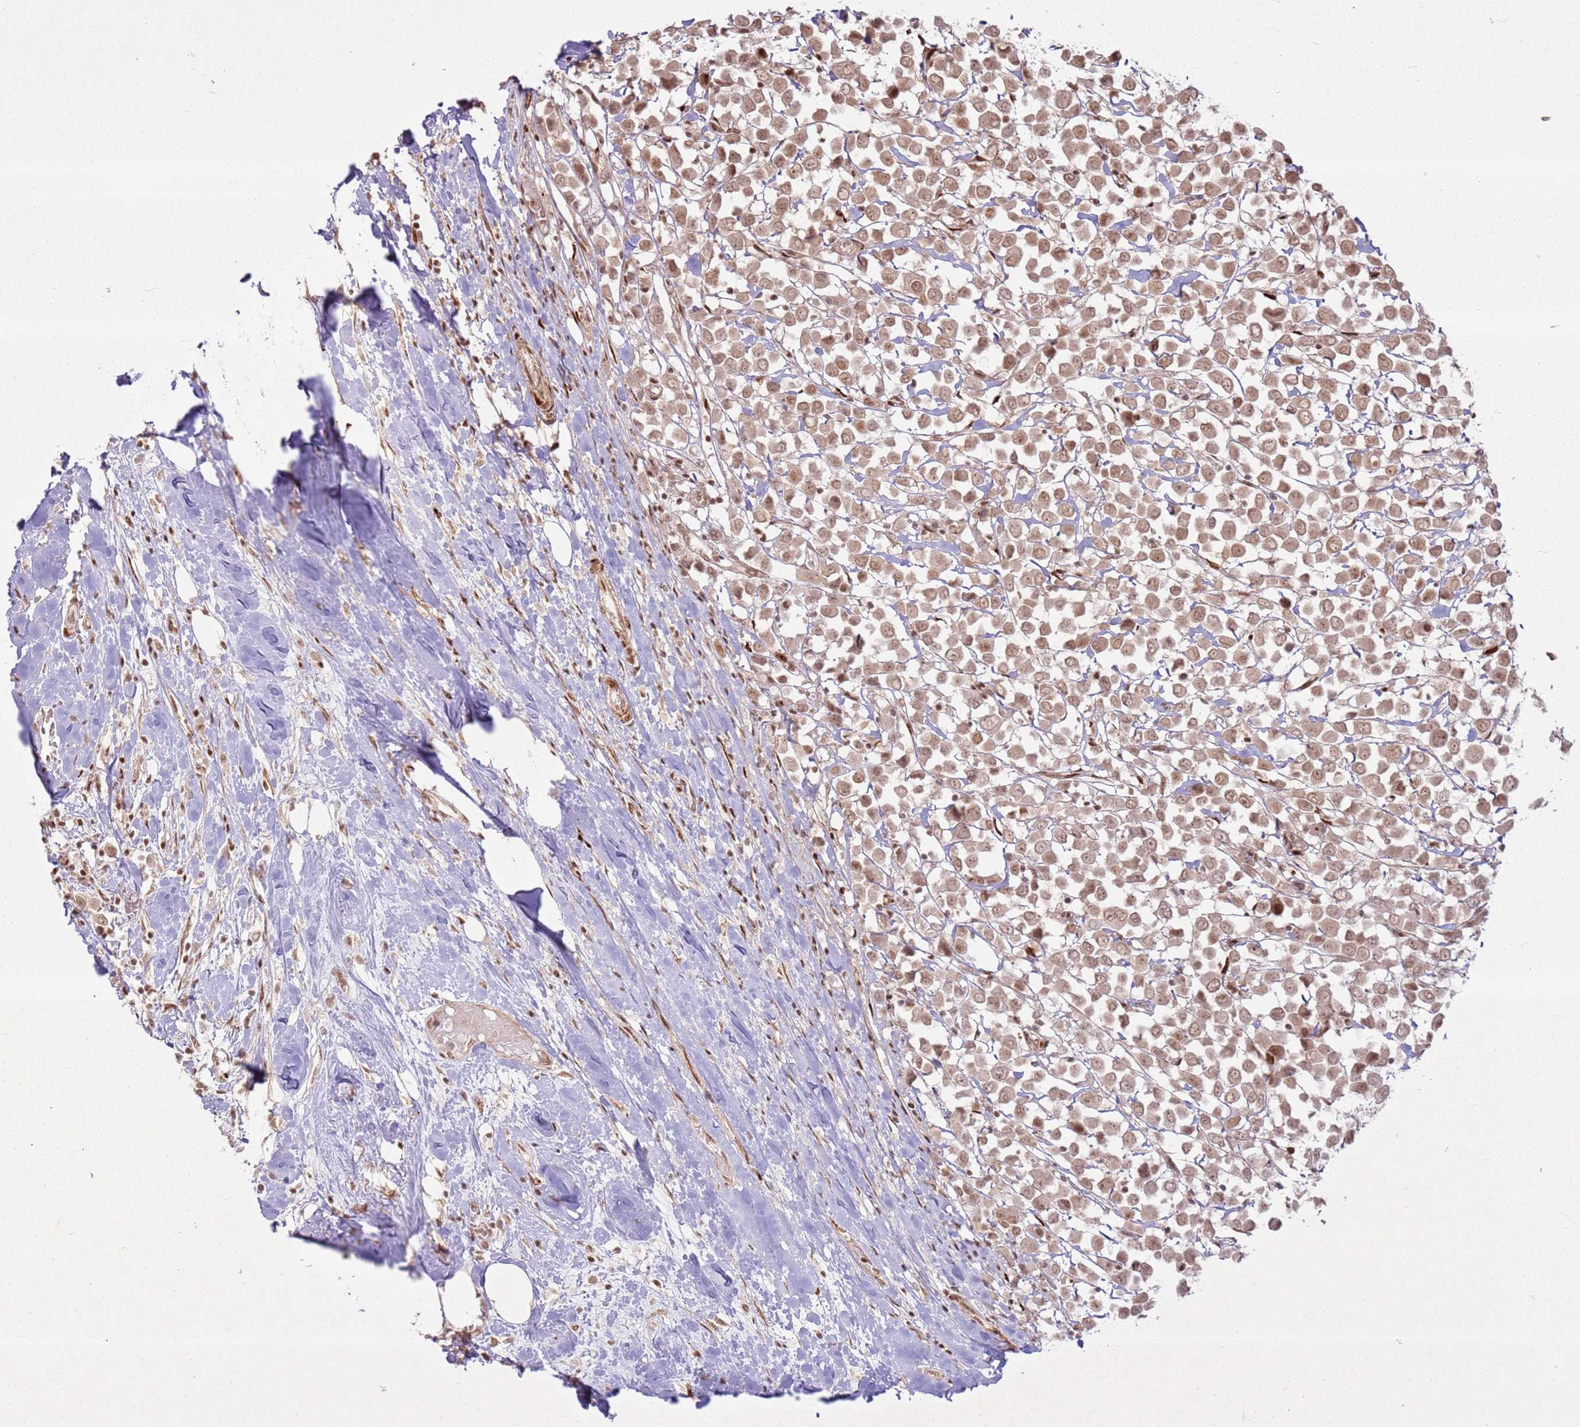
{"staining": {"intensity": "moderate", "quantity": ">75%", "location": "cytoplasmic/membranous,nuclear"}, "tissue": "breast cancer", "cell_type": "Tumor cells", "image_type": "cancer", "snomed": [{"axis": "morphology", "description": "Duct carcinoma"}, {"axis": "topography", "description": "Breast"}], "caption": "Immunohistochemistry (IHC) photomicrograph of intraductal carcinoma (breast) stained for a protein (brown), which displays medium levels of moderate cytoplasmic/membranous and nuclear positivity in about >75% of tumor cells.", "gene": "KLHL36", "patient": {"sex": "female", "age": 61}}